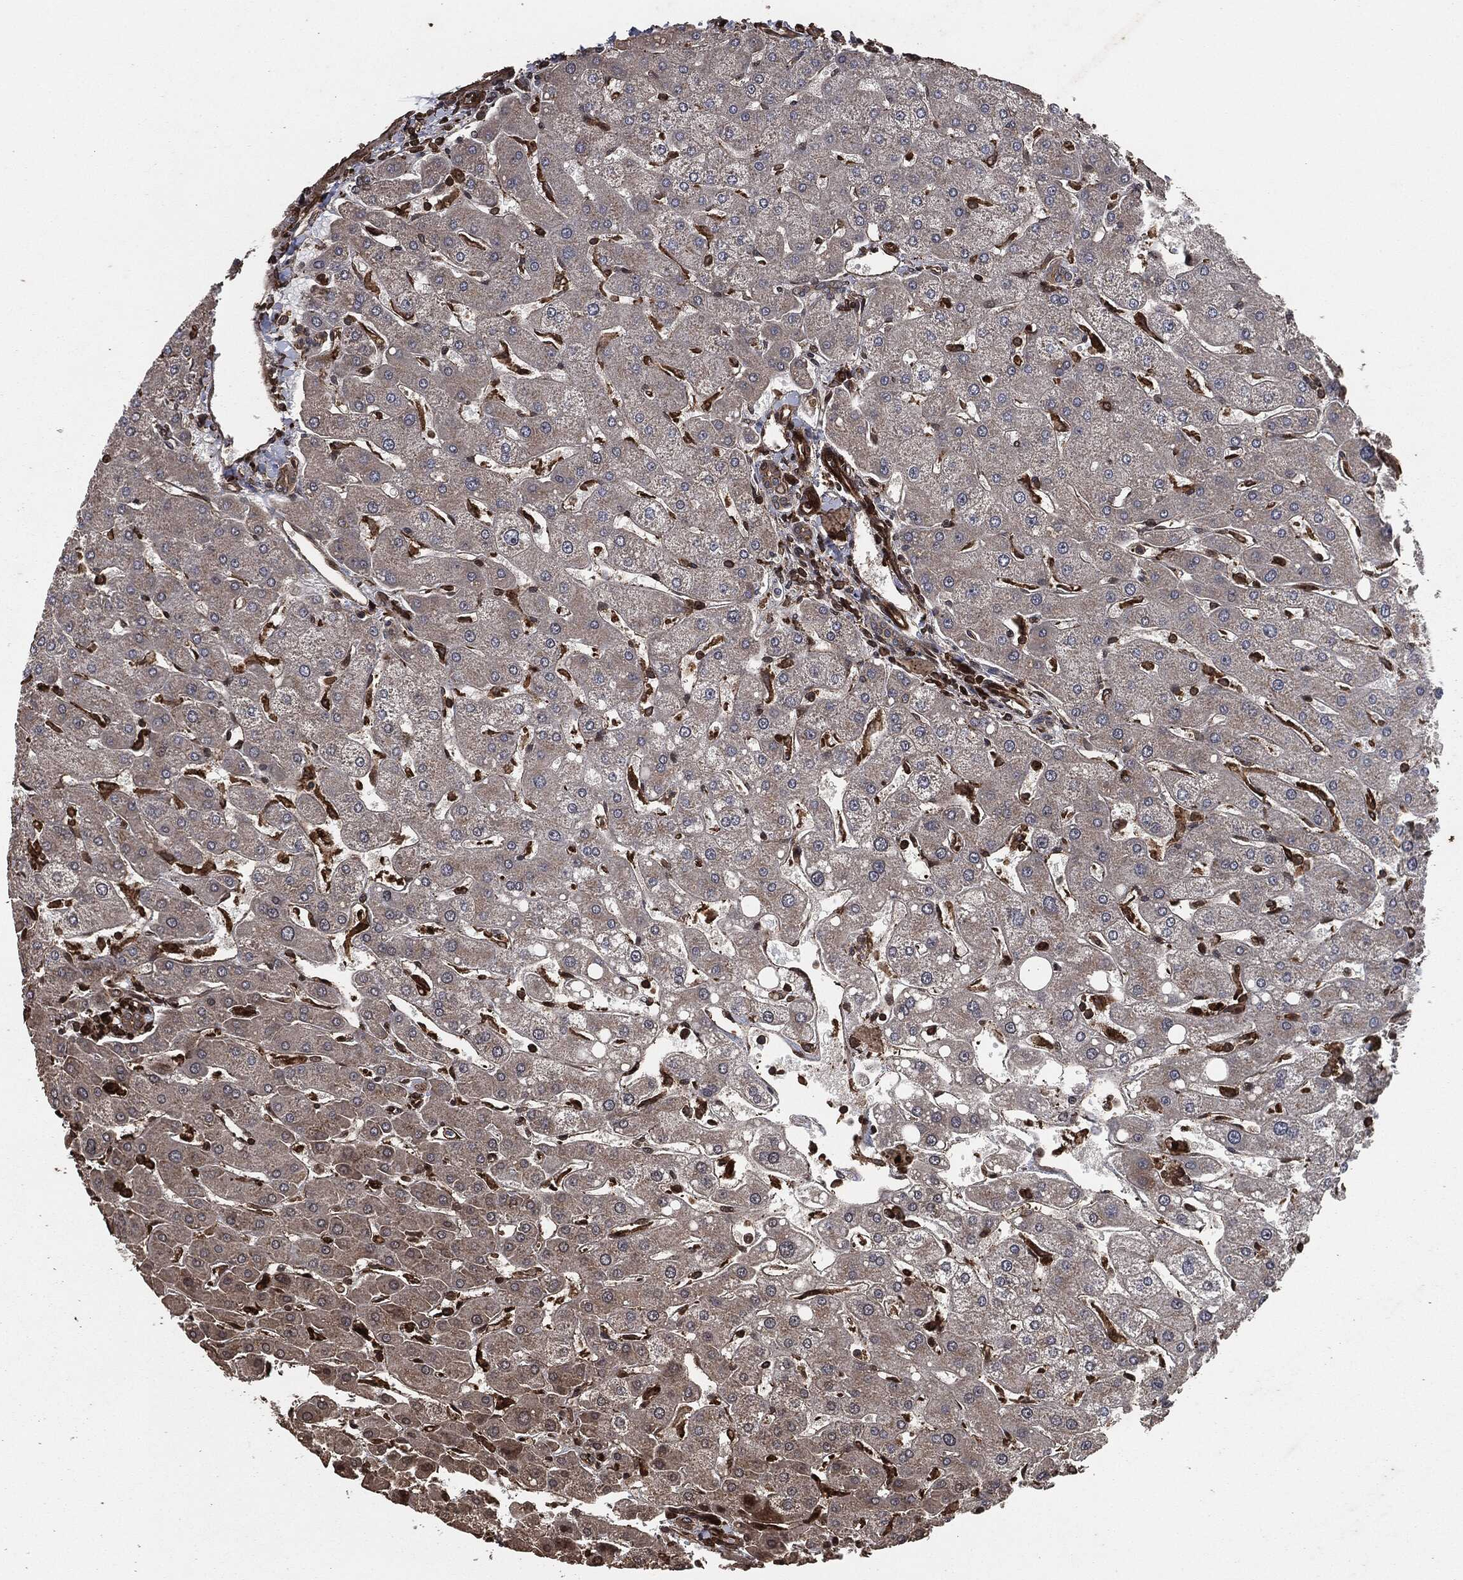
{"staining": {"intensity": "moderate", "quantity": ">75%", "location": "cytoplasmic/membranous"}, "tissue": "liver", "cell_type": "Cholangiocytes", "image_type": "normal", "snomed": [{"axis": "morphology", "description": "Normal tissue, NOS"}, {"axis": "topography", "description": "Liver"}], "caption": "A medium amount of moderate cytoplasmic/membranous expression is appreciated in about >75% of cholangiocytes in unremarkable liver.", "gene": "IFIT1", "patient": {"sex": "male", "age": 67}}